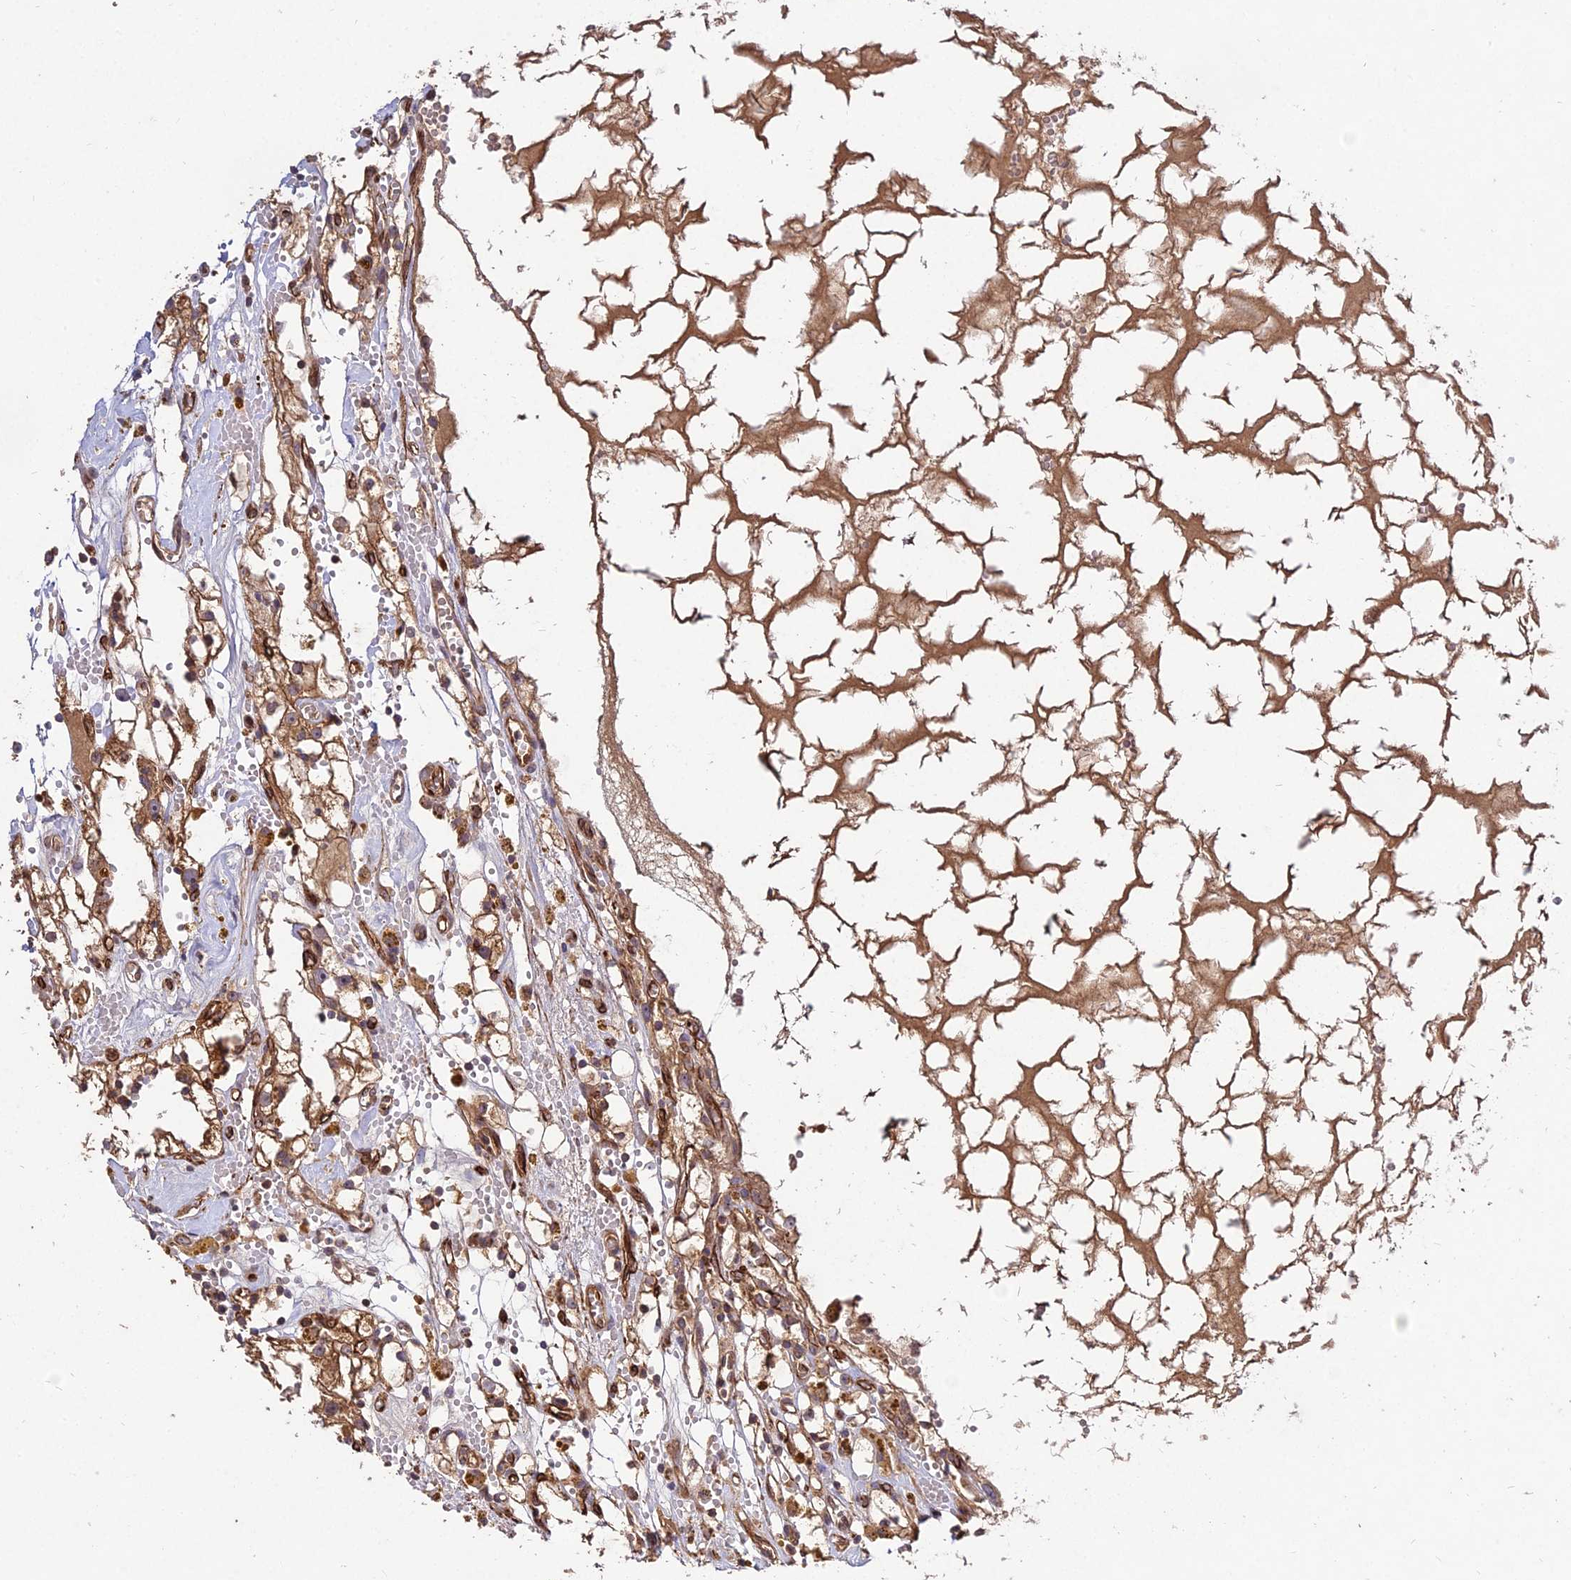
{"staining": {"intensity": "moderate", "quantity": "25%-75%", "location": "cytoplasmic/membranous"}, "tissue": "renal cancer", "cell_type": "Tumor cells", "image_type": "cancer", "snomed": [{"axis": "morphology", "description": "Adenocarcinoma, NOS"}, {"axis": "topography", "description": "Kidney"}], "caption": "Adenocarcinoma (renal) stained with immunohistochemistry demonstrates moderate cytoplasmic/membranous positivity in approximately 25%-75% of tumor cells.", "gene": "GRTP1", "patient": {"sex": "male", "age": 56}}